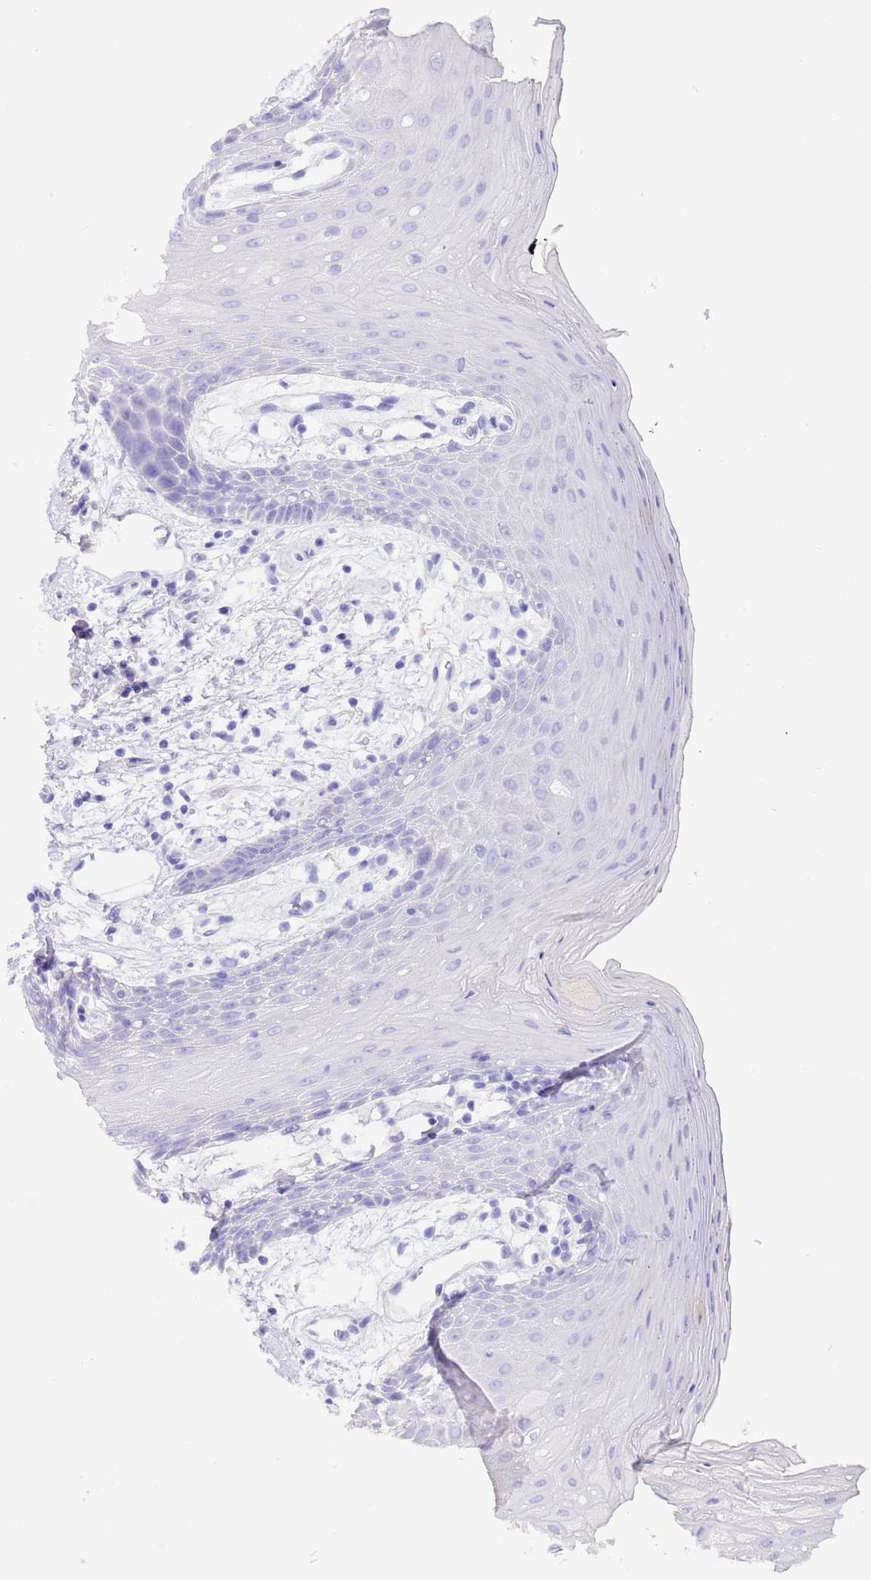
{"staining": {"intensity": "negative", "quantity": "none", "location": "none"}, "tissue": "oral mucosa", "cell_type": "Squamous epithelial cells", "image_type": "normal", "snomed": [{"axis": "morphology", "description": "Normal tissue, NOS"}, {"axis": "topography", "description": "Oral tissue"}, {"axis": "topography", "description": "Tounge, NOS"}], "caption": "Immunohistochemistry histopathology image of normal oral mucosa: human oral mucosa stained with DAB exhibits no significant protein positivity in squamous epithelial cells. (Brightfield microscopy of DAB (3,3'-diaminobenzidine) immunohistochemistry at high magnification).", "gene": "CPB1", "patient": {"sex": "female", "age": 59}}